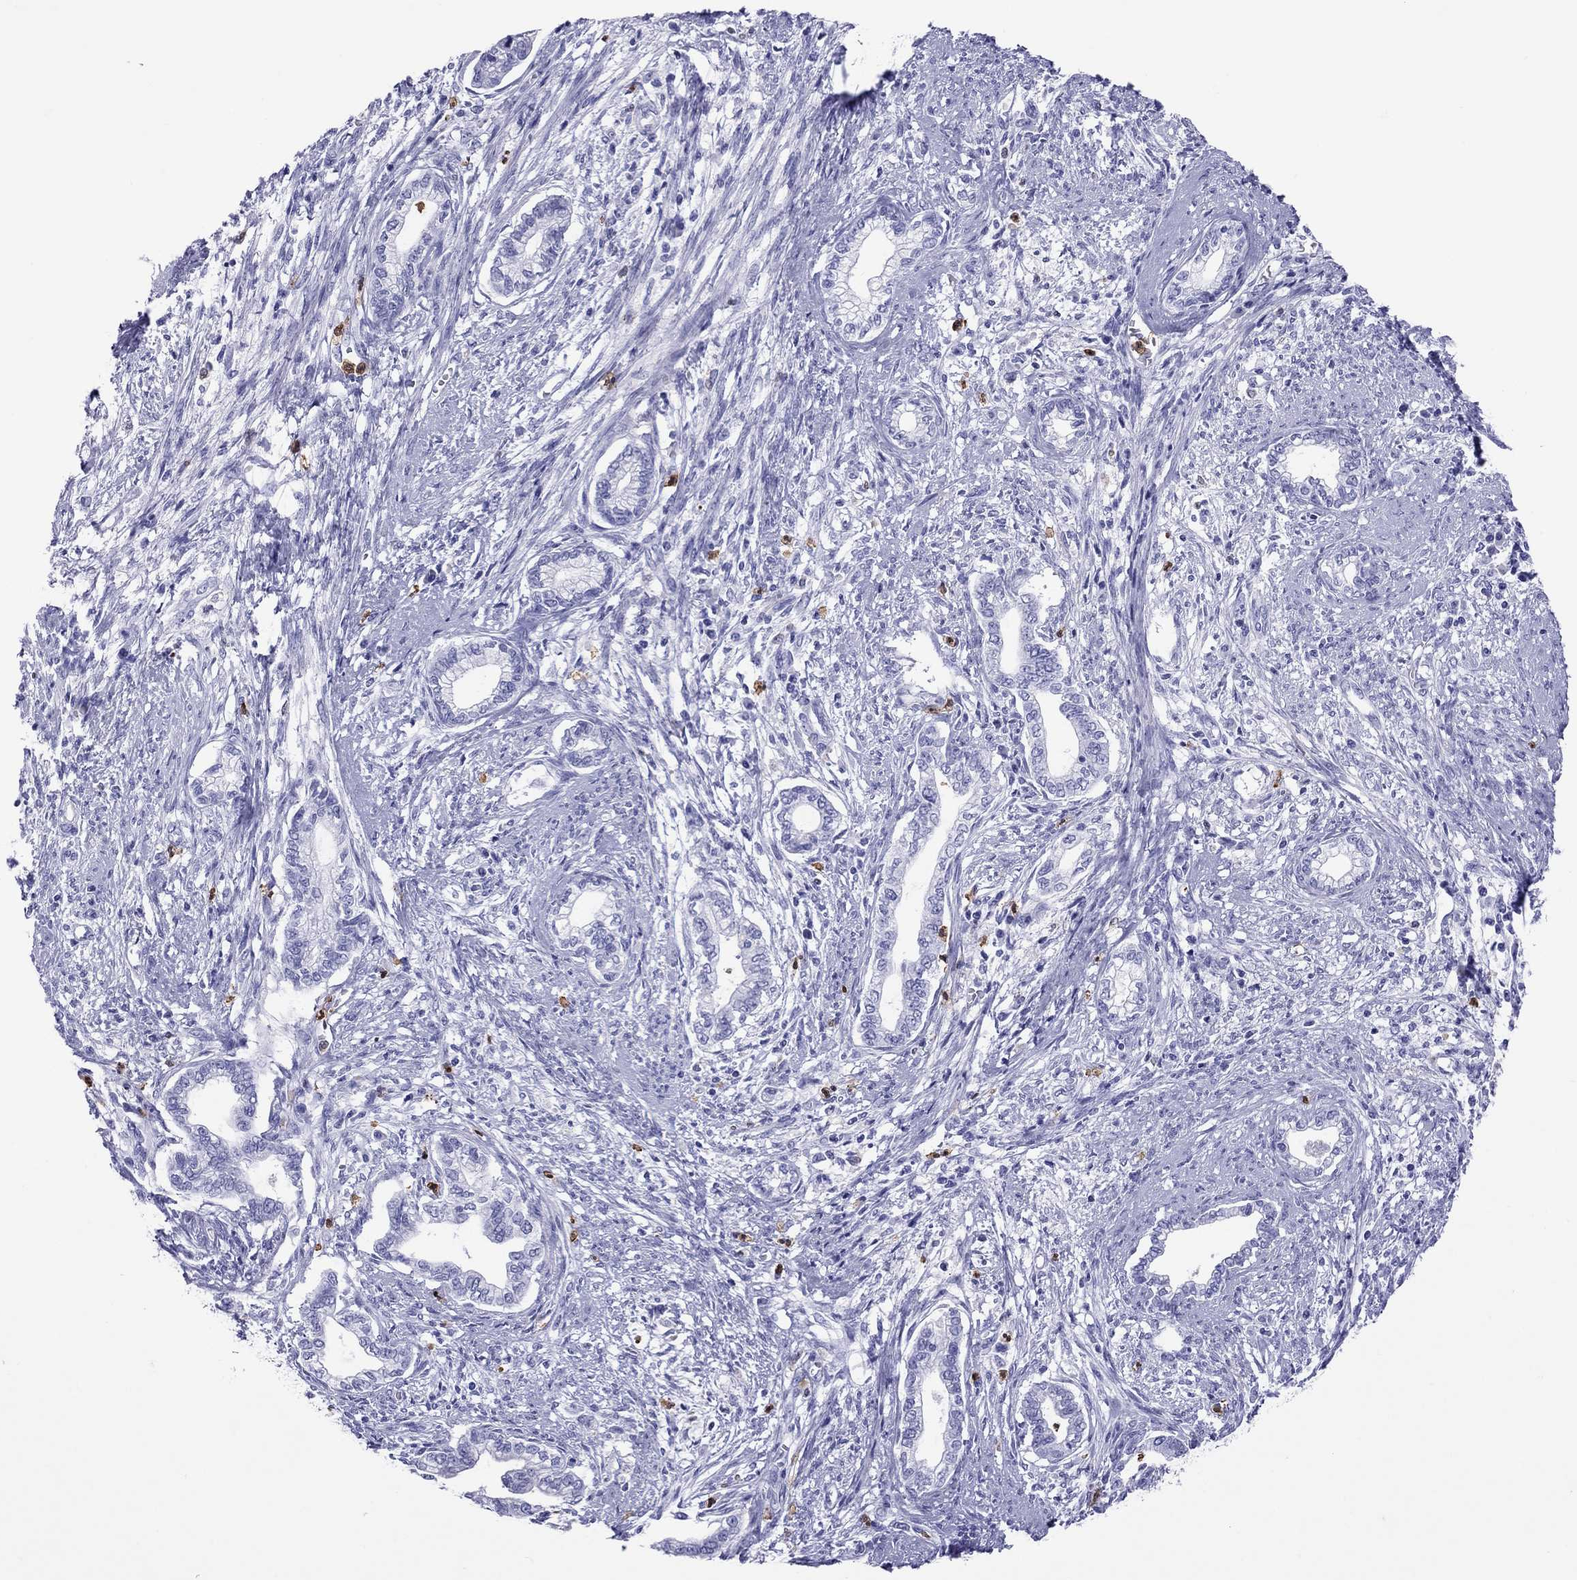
{"staining": {"intensity": "negative", "quantity": "none", "location": "none"}, "tissue": "cervical cancer", "cell_type": "Tumor cells", "image_type": "cancer", "snomed": [{"axis": "morphology", "description": "Adenocarcinoma, NOS"}, {"axis": "topography", "description": "Cervix"}], "caption": "Immunohistochemistry (IHC) image of cervical cancer (adenocarcinoma) stained for a protein (brown), which displays no positivity in tumor cells. (DAB (3,3'-diaminobenzidine) IHC with hematoxylin counter stain).", "gene": "SLAMF1", "patient": {"sex": "female", "age": 62}}